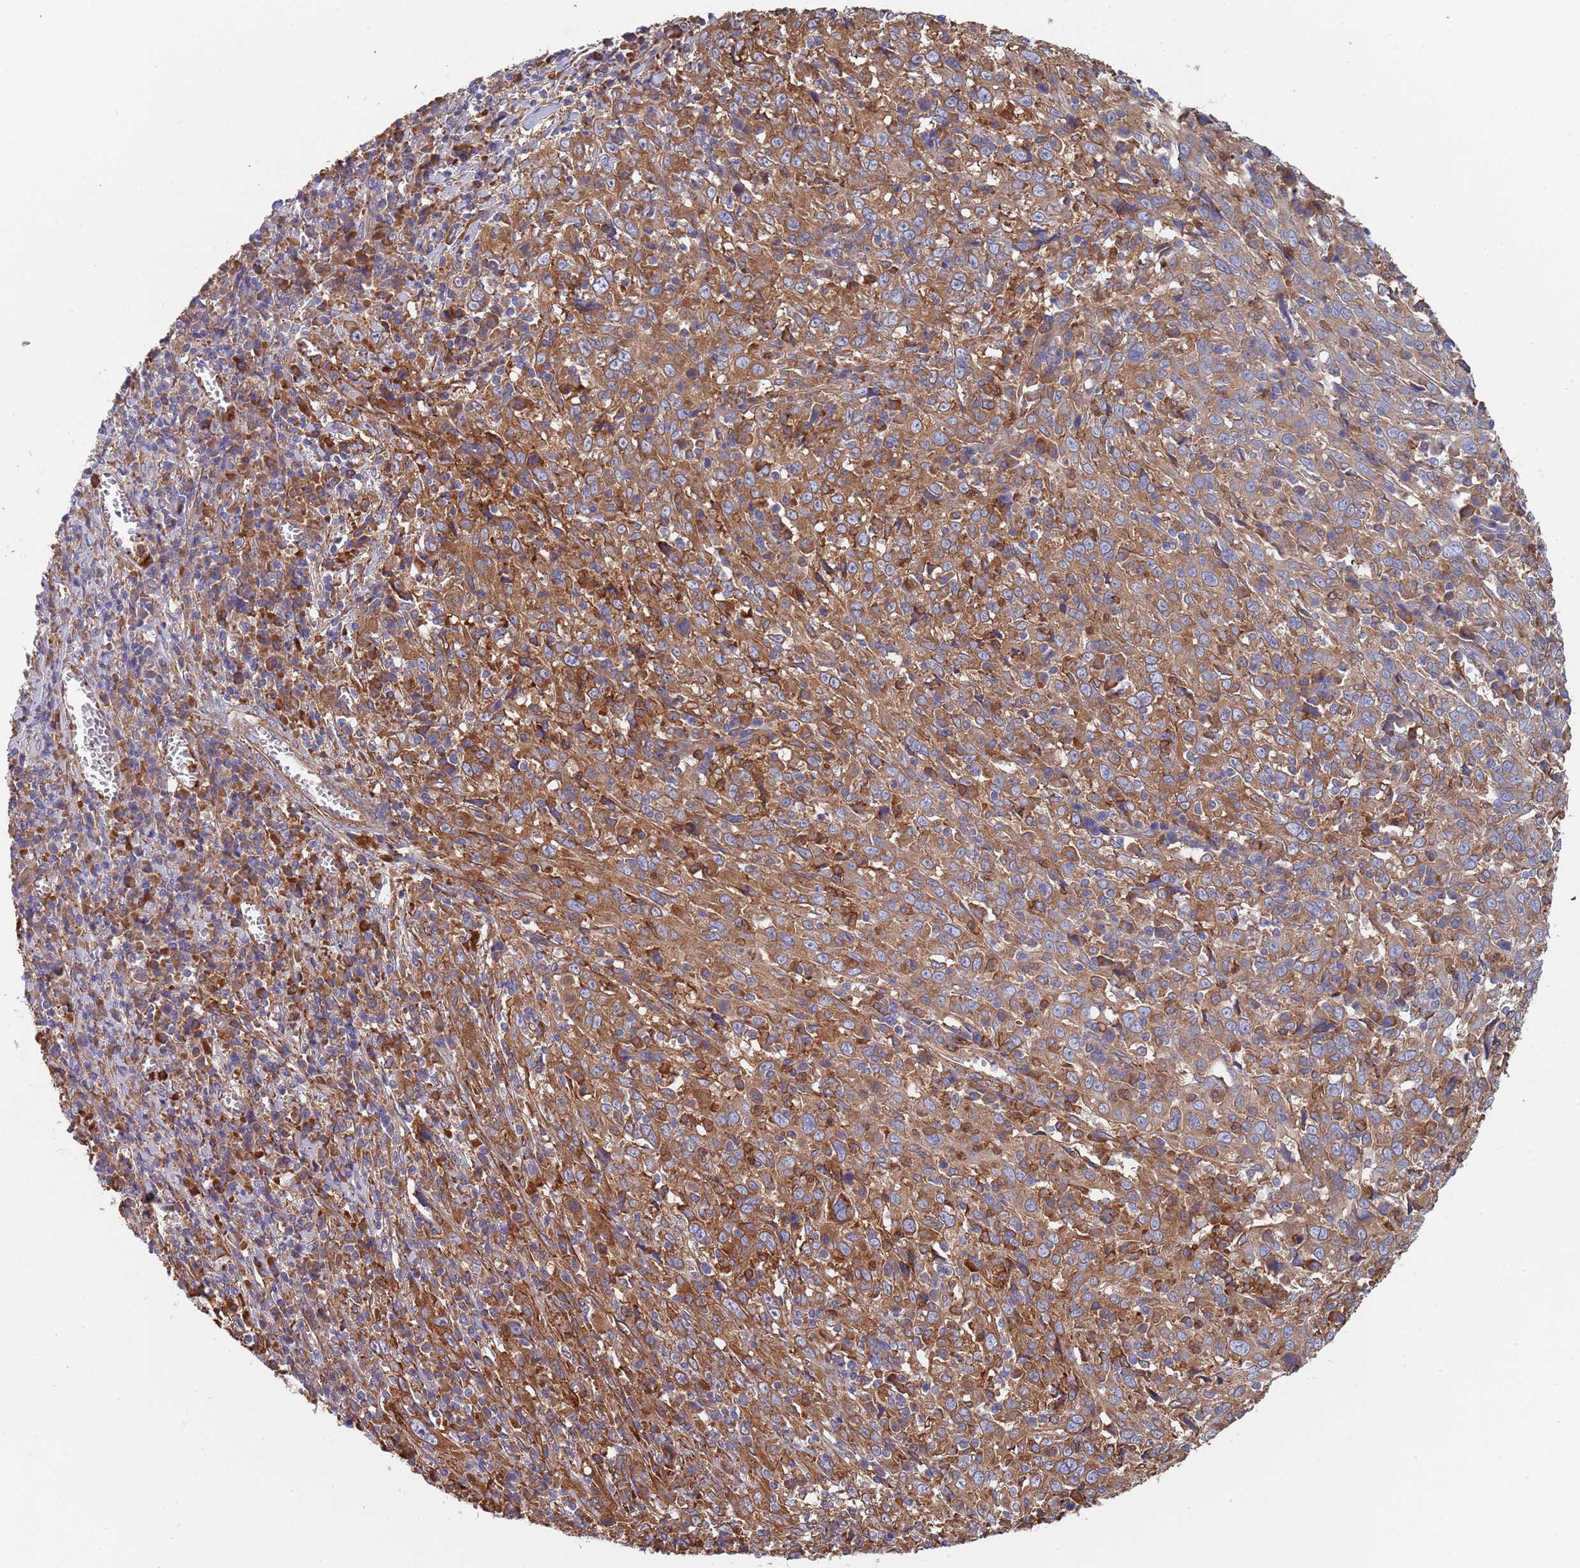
{"staining": {"intensity": "moderate", "quantity": ">75%", "location": "cytoplasmic/membranous"}, "tissue": "cervical cancer", "cell_type": "Tumor cells", "image_type": "cancer", "snomed": [{"axis": "morphology", "description": "Squamous cell carcinoma, NOS"}, {"axis": "topography", "description": "Cervix"}], "caption": "A histopathology image showing moderate cytoplasmic/membranous expression in about >75% of tumor cells in squamous cell carcinoma (cervical), as visualized by brown immunohistochemical staining.", "gene": "DCUN1D3", "patient": {"sex": "female", "age": 46}}